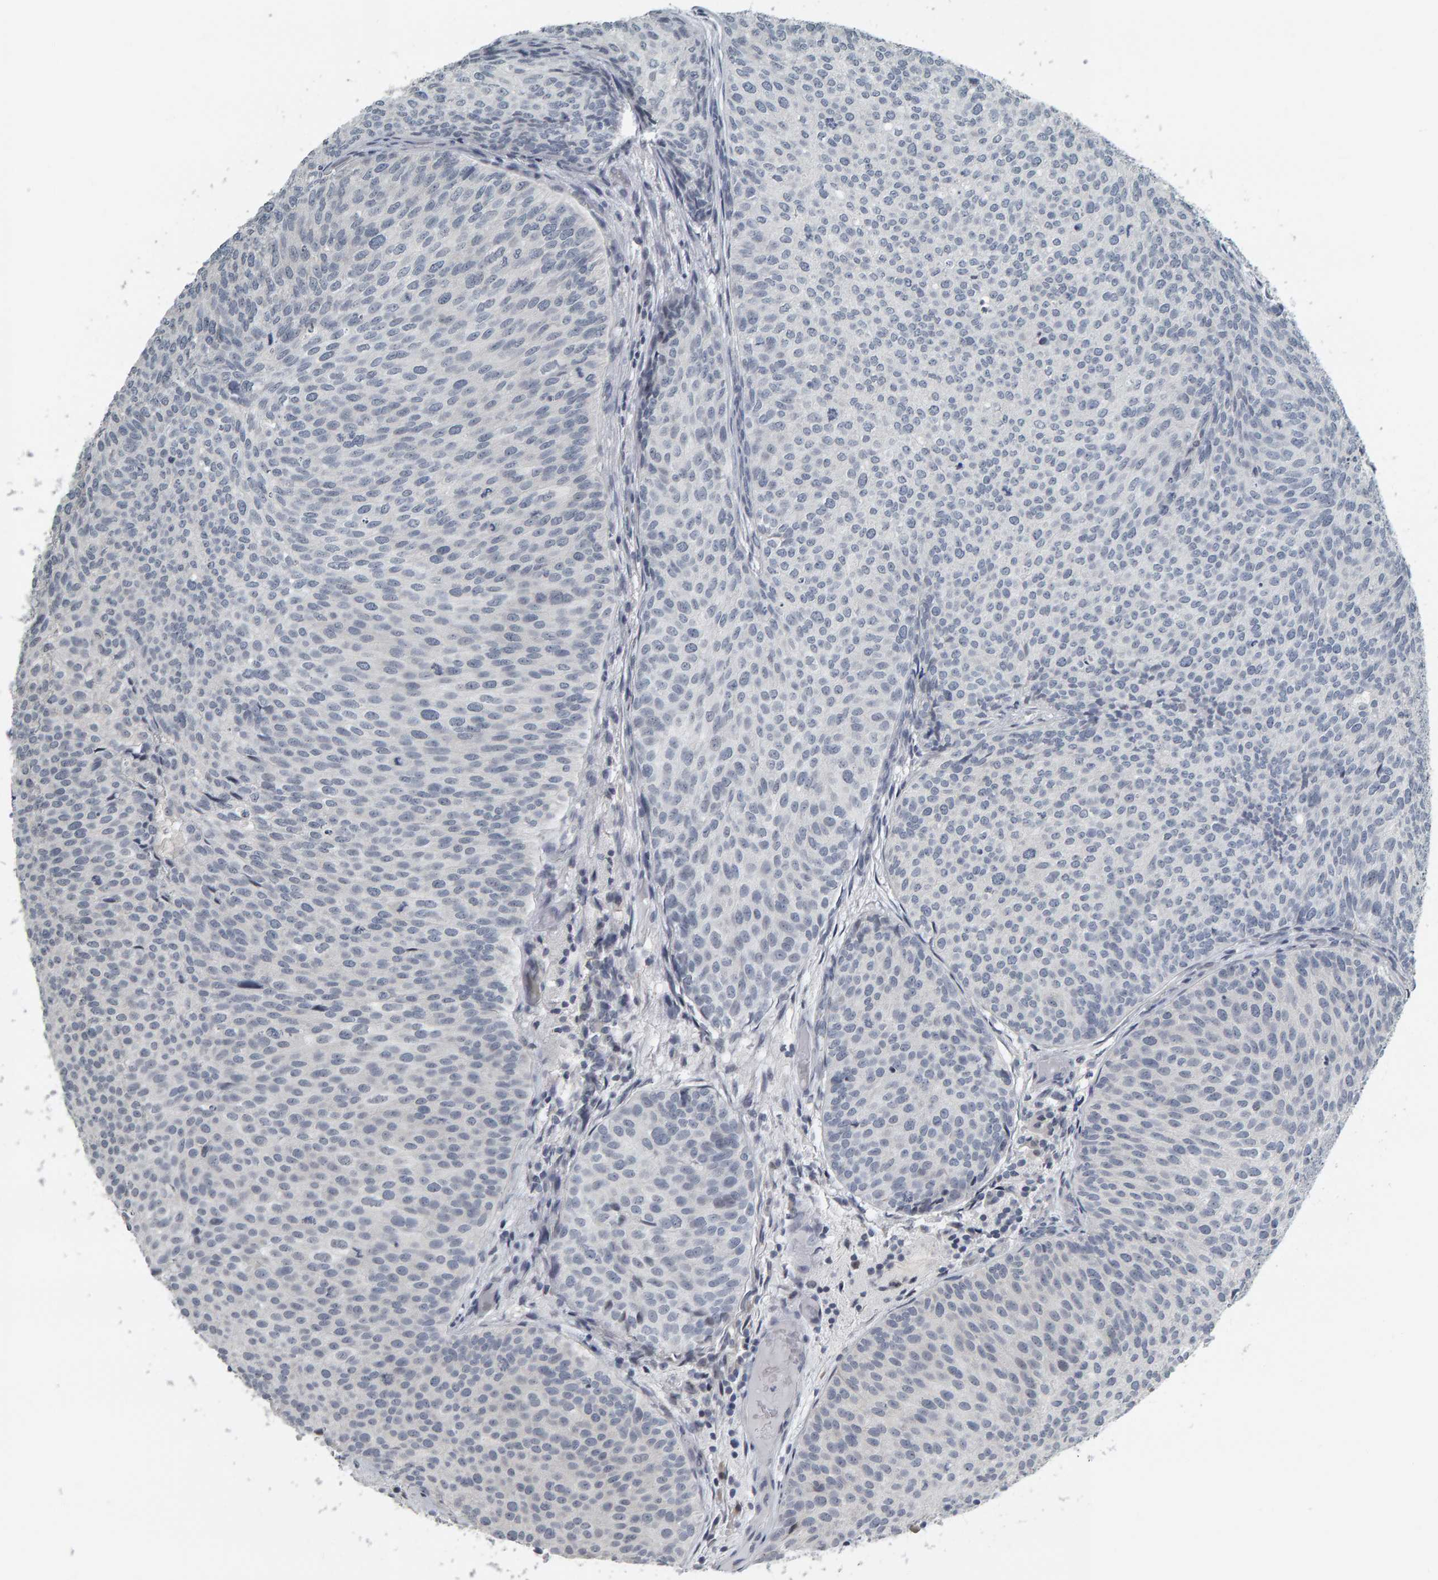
{"staining": {"intensity": "negative", "quantity": "none", "location": "none"}, "tissue": "urothelial cancer", "cell_type": "Tumor cells", "image_type": "cancer", "snomed": [{"axis": "morphology", "description": "Urothelial carcinoma, Low grade"}, {"axis": "topography", "description": "Urinary bladder"}], "caption": "This is an immunohistochemistry micrograph of human urothelial cancer. There is no expression in tumor cells.", "gene": "PYY", "patient": {"sex": "male", "age": 86}}